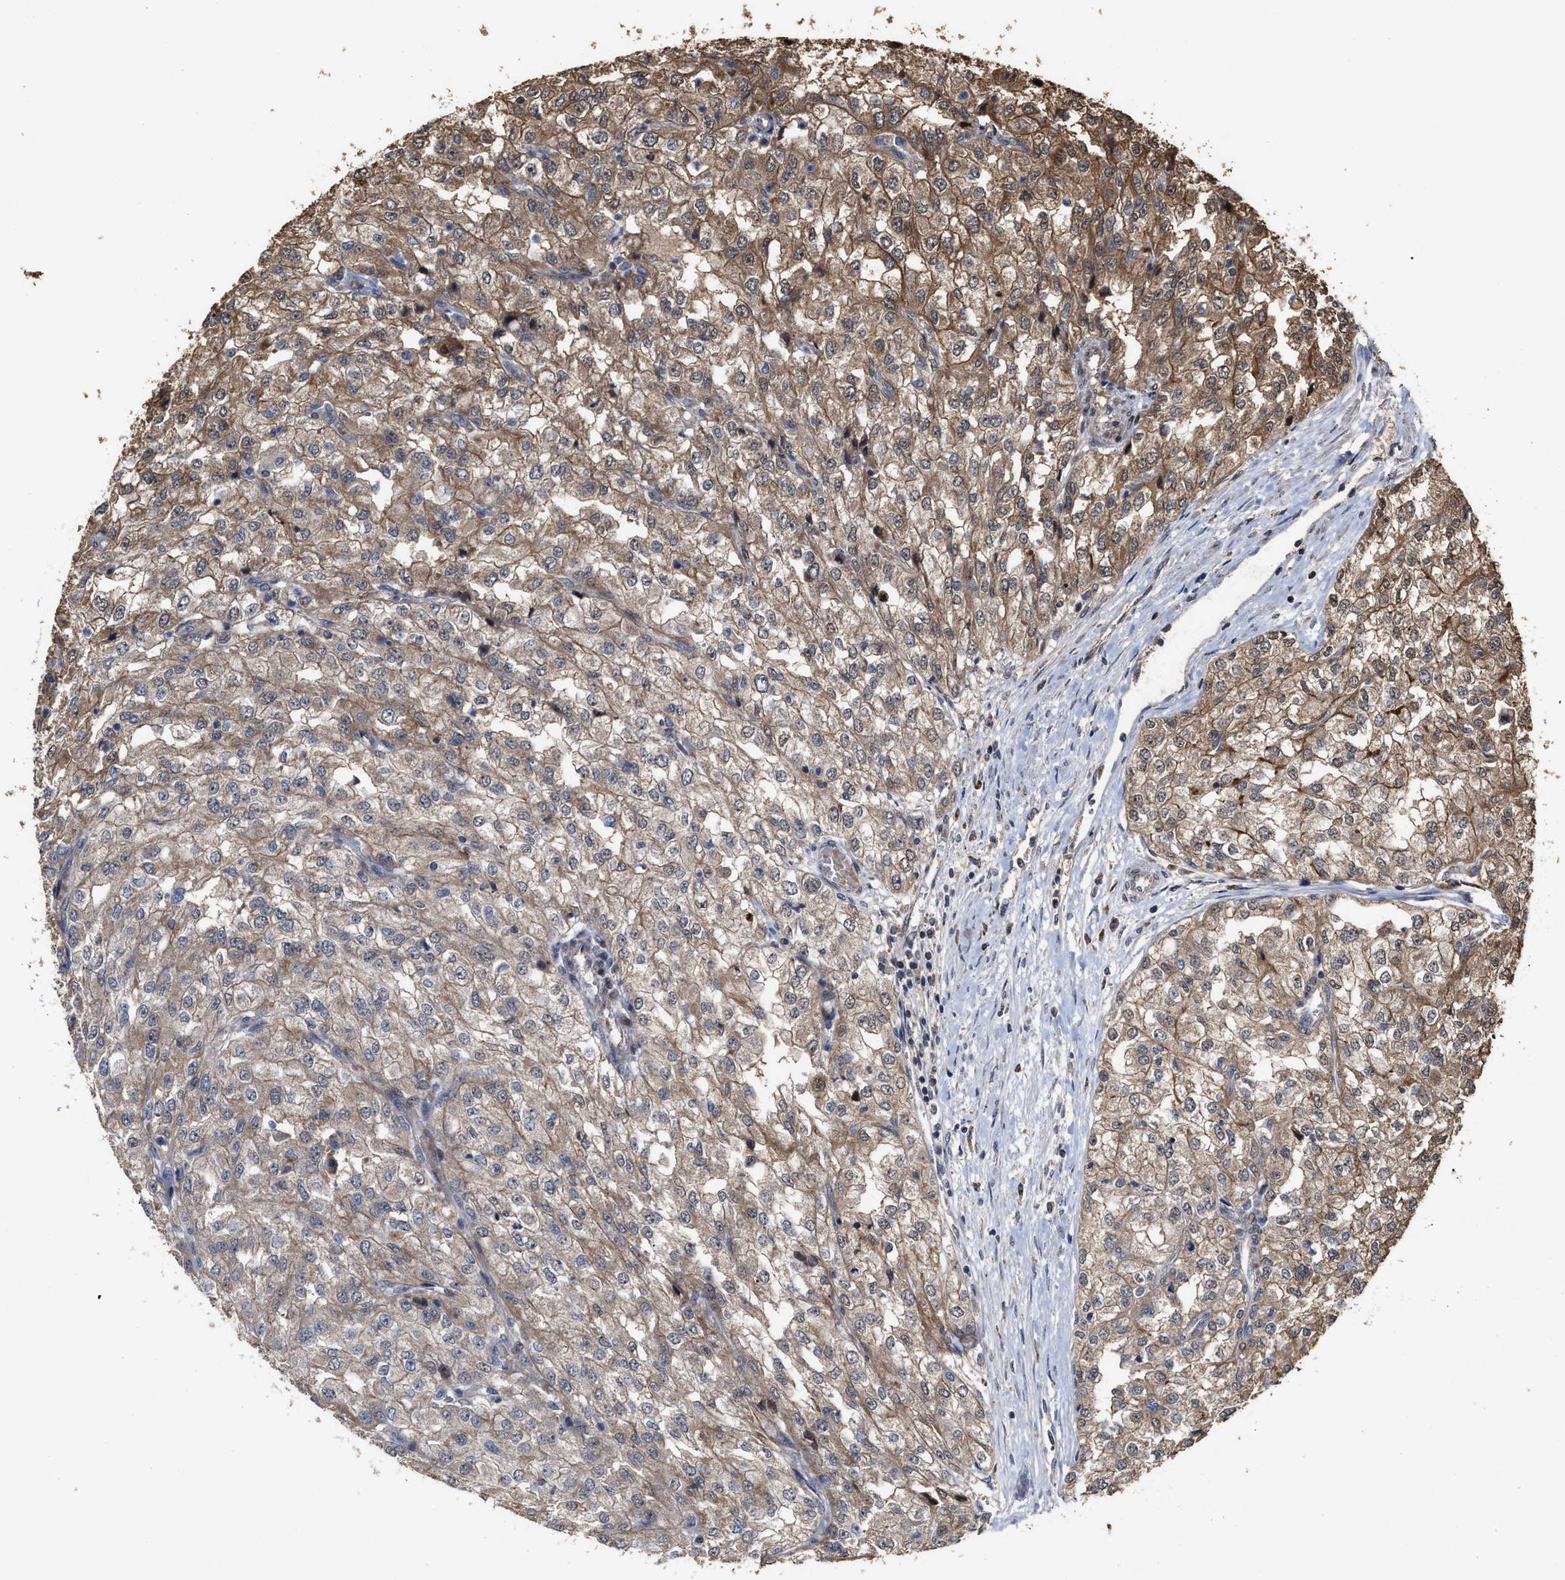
{"staining": {"intensity": "moderate", "quantity": ">75%", "location": "cytoplasmic/membranous"}, "tissue": "renal cancer", "cell_type": "Tumor cells", "image_type": "cancer", "snomed": [{"axis": "morphology", "description": "Adenocarcinoma, NOS"}, {"axis": "topography", "description": "Kidney"}], "caption": "Immunohistochemistry (IHC) image of neoplastic tissue: renal adenocarcinoma stained using immunohistochemistry (IHC) demonstrates medium levels of moderate protein expression localized specifically in the cytoplasmic/membranous of tumor cells, appearing as a cytoplasmic/membranous brown color.", "gene": "ZNHIT6", "patient": {"sex": "female", "age": 54}}